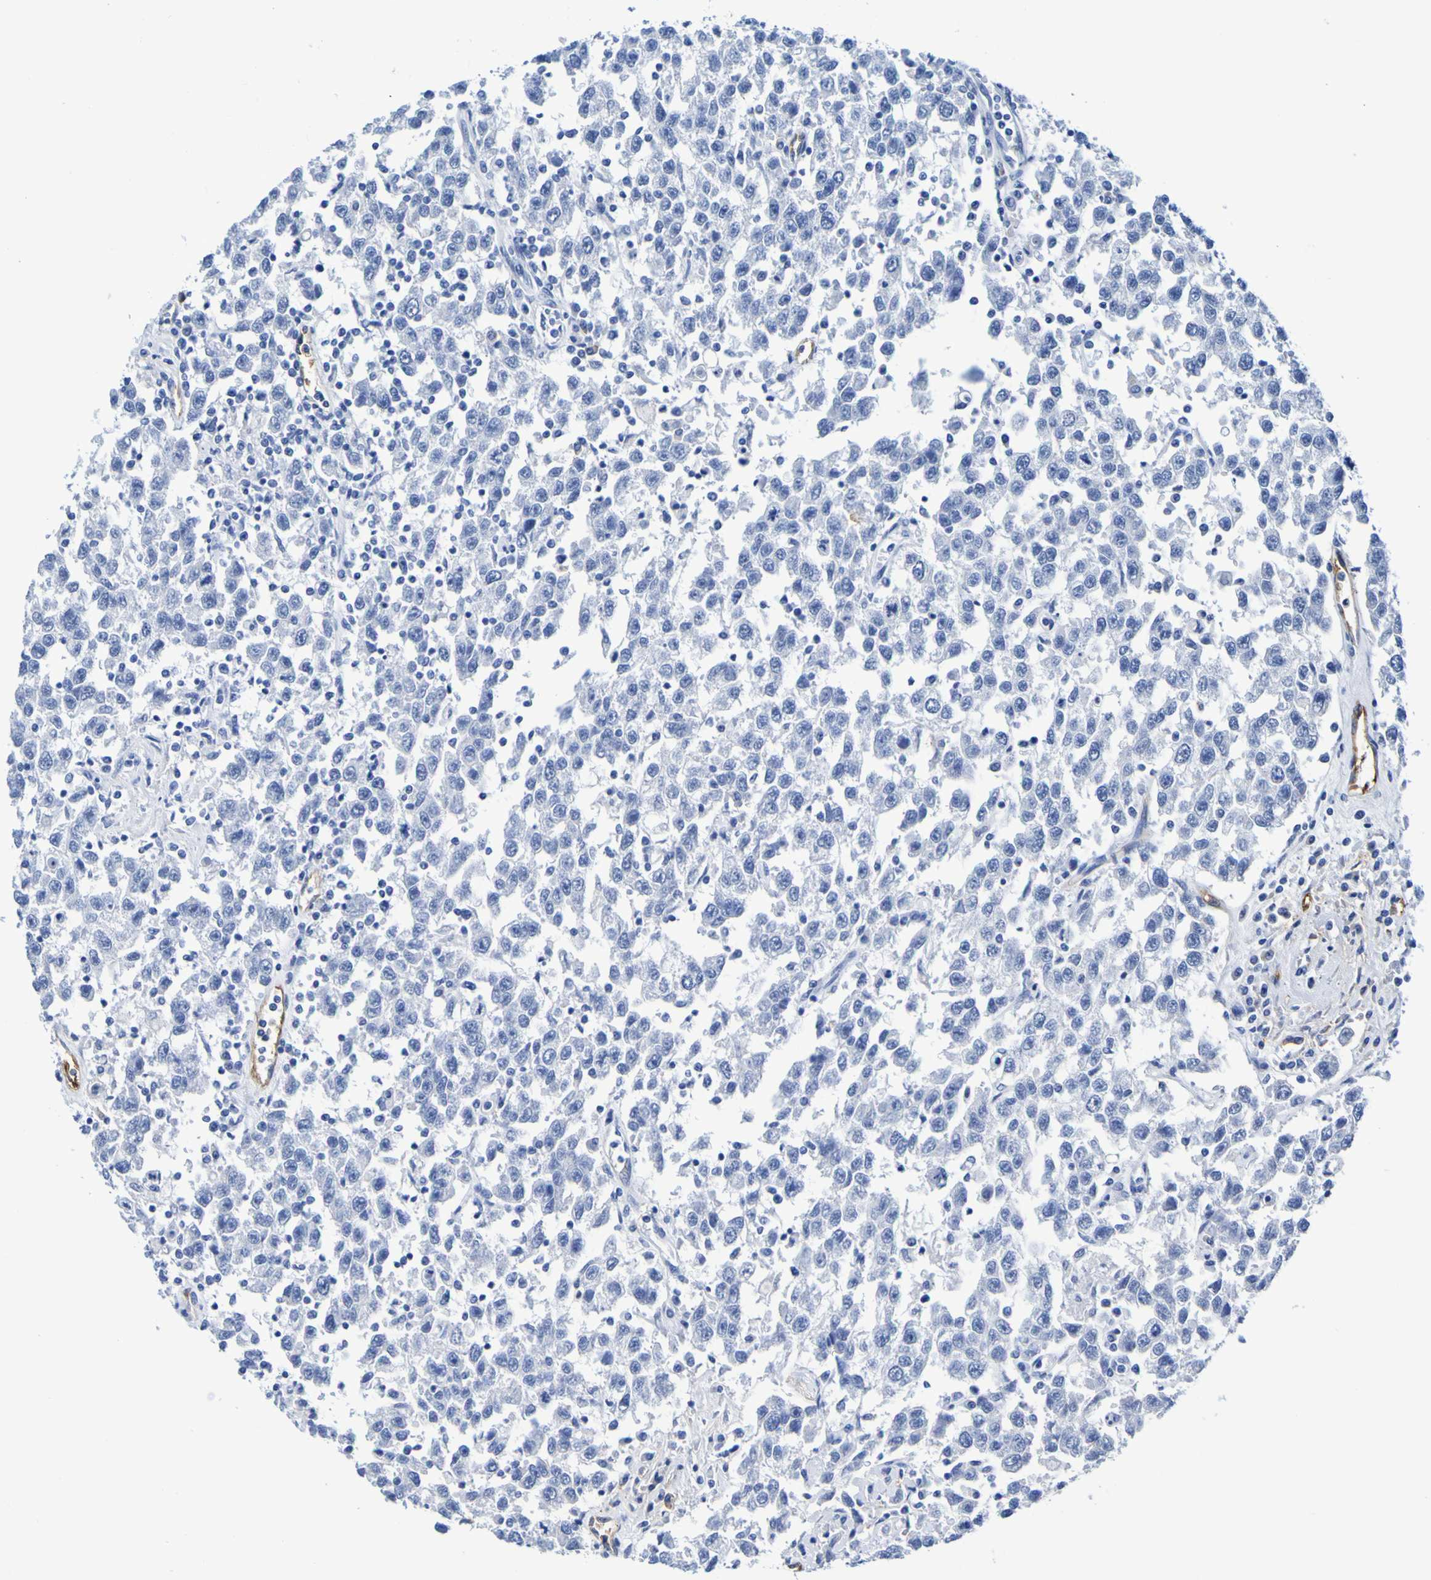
{"staining": {"intensity": "negative", "quantity": "none", "location": "none"}, "tissue": "testis cancer", "cell_type": "Tumor cells", "image_type": "cancer", "snomed": [{"axis": "morphology", "description": "Seminoma, NOS"}, {"axis": "topography", "description": "Testis"}], "caption": "IHC photomicrograph of testis cancer stained for a protein (brown), which reveals no staining in tumor cells.", "gene": "DPEP1", "patient": {"sex": "male", "age": 41}}